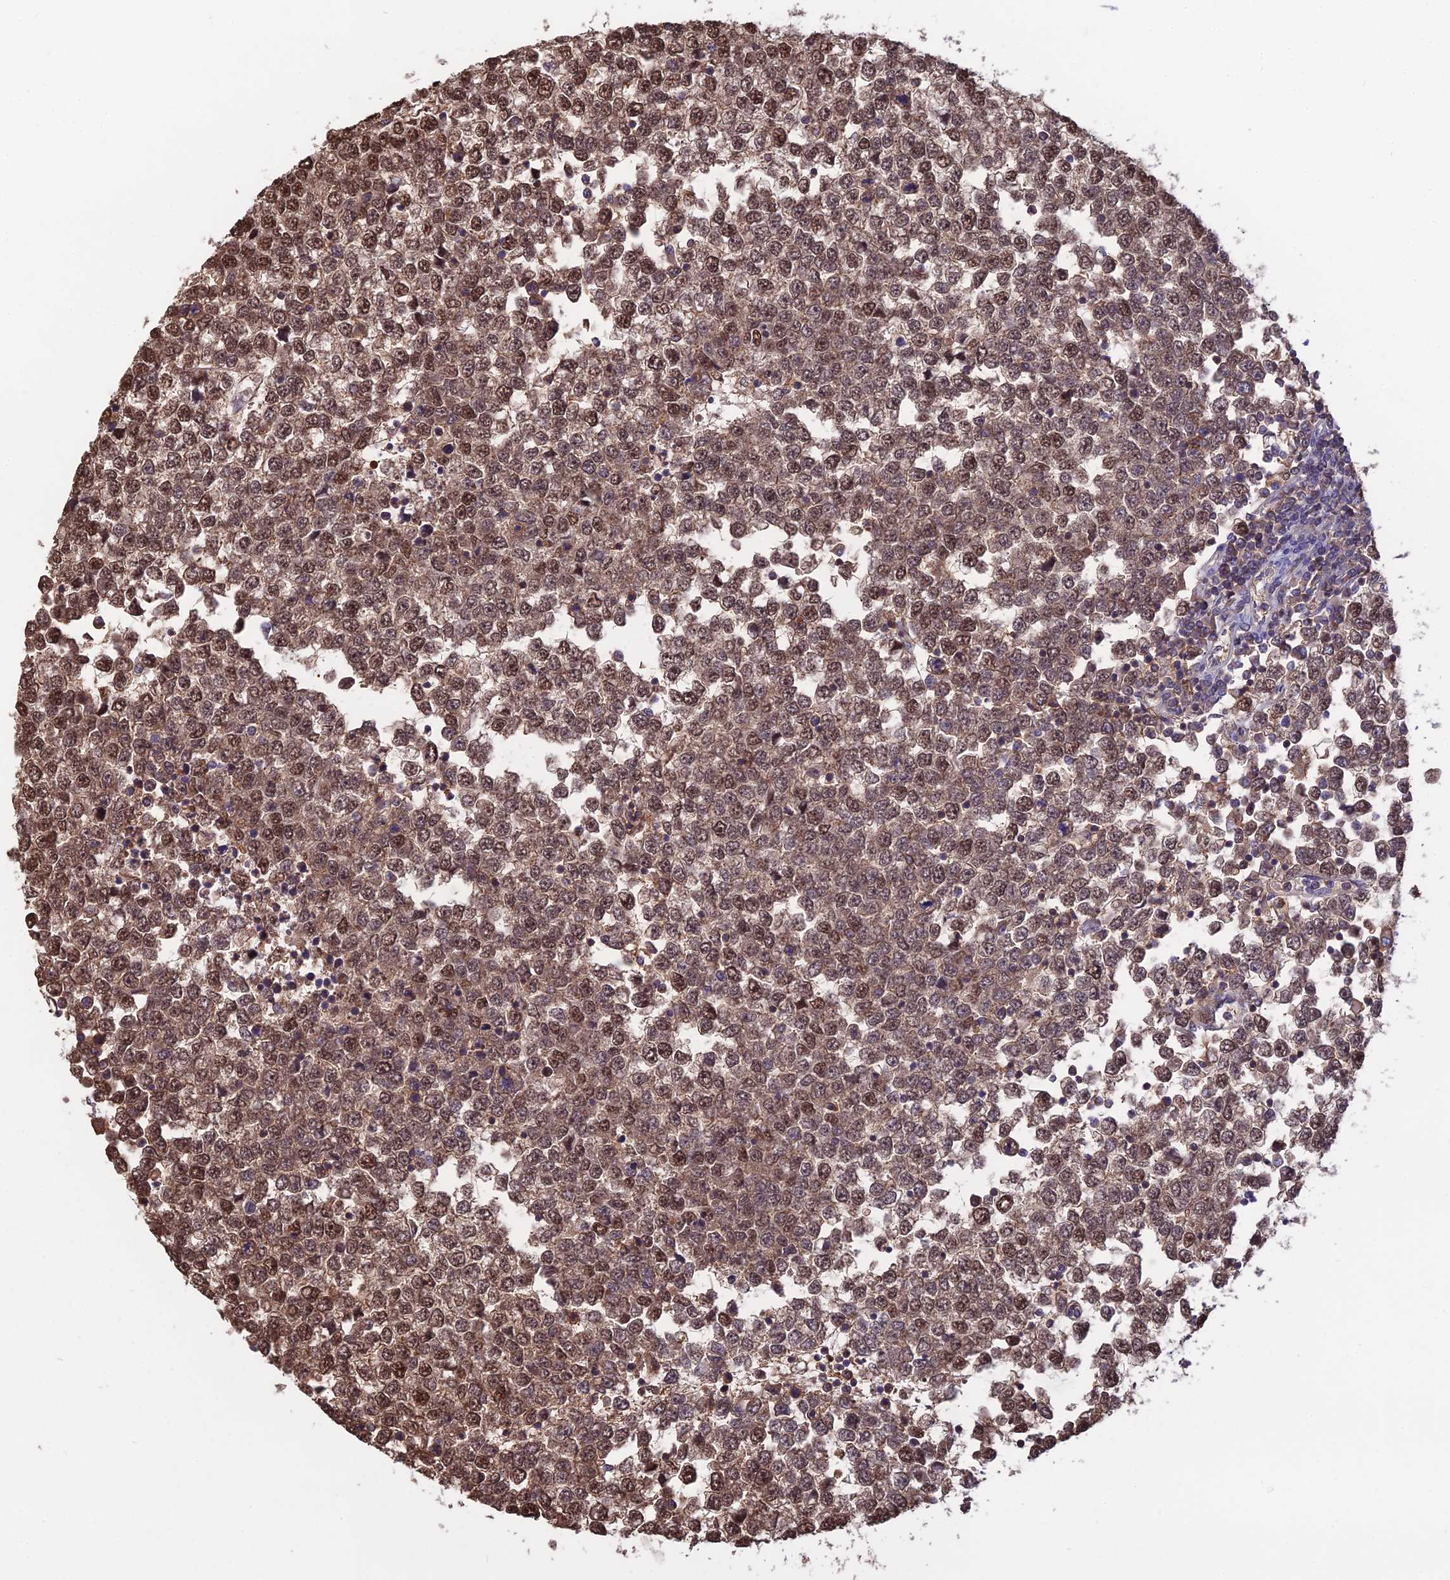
{"staining": {"intensity": "moderate", "quantity": ">75%", "location": "cytoplasmic/membranous,nuclear"}, "tissue": "testis cancer", "cell_type": "Tumor cells", "image_type": "cancer", "snomed": [{"axis": "morphology", "description": "Seminoma, NOS"}, {"axis": "topography", "description": "Testis"}], "caption": "There is medium levels of moderate cytoplasmic/membranous and nuclear expression in tumor cells of testis seminoma, as demonstrated by immunohistochemical staining (brown color).", "gene": "GALR2", "patient": {"sex": "male", "age": 65}}